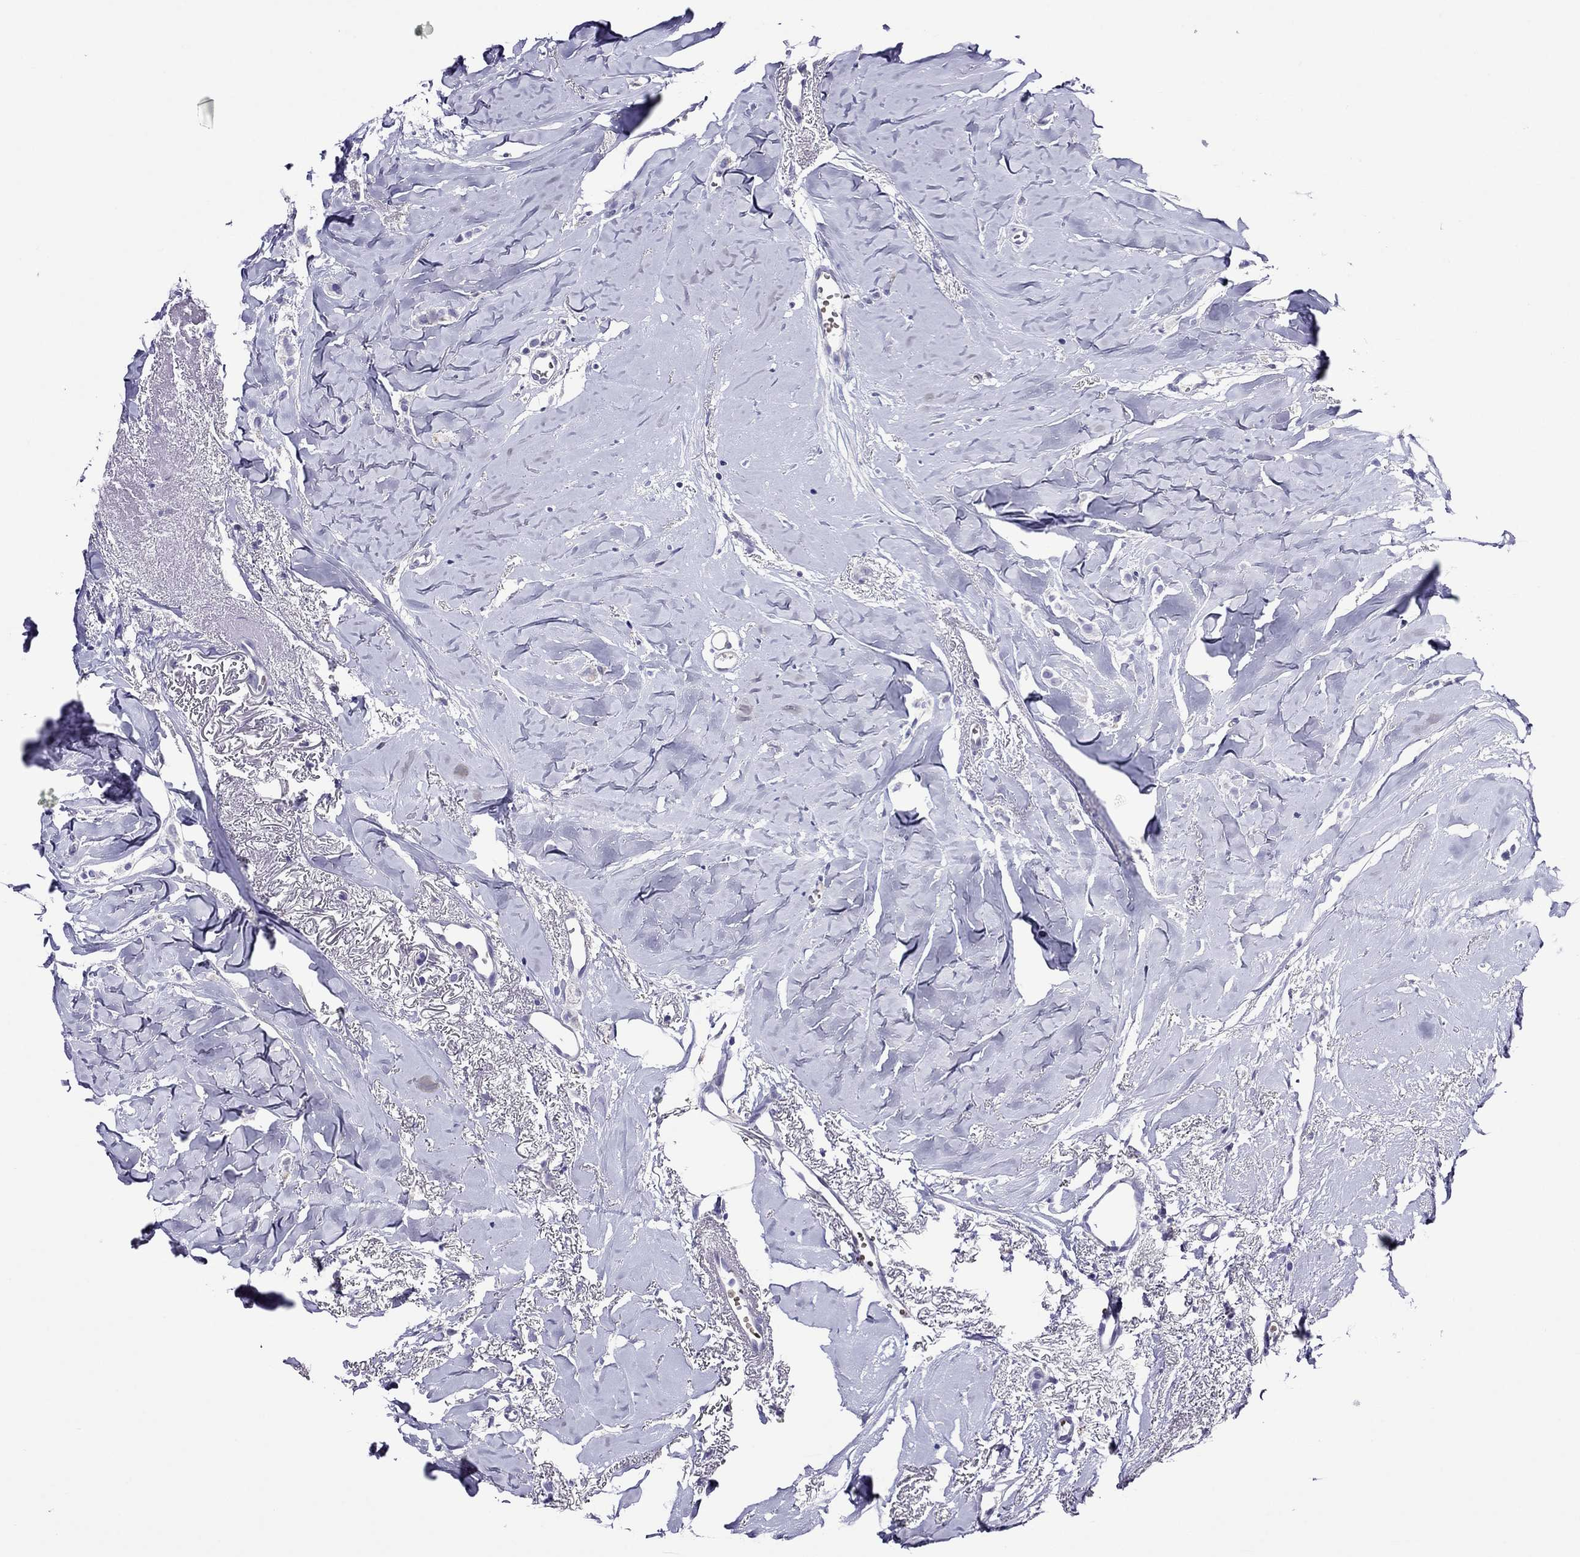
{"staining": {"intensity": "negative", "quantity": "none", "location": "none"}, "tissue": "breast cancer", "cell_type": "Tumor cells", "image_type": "cancer", "snomed": [{"axis": "morphology", "description": "Duct carcinoma"}, {"axis": "topography", "description": "Breast"}], "caption": "This image is of breast invasive ductal carcinoma stained with IHC to label a protein in brown with the nuclei are counter-stained blue. There is no positivity in tumor cells.", "gene": "SCG2", "patient": {"sex": "female", "age": 85}}